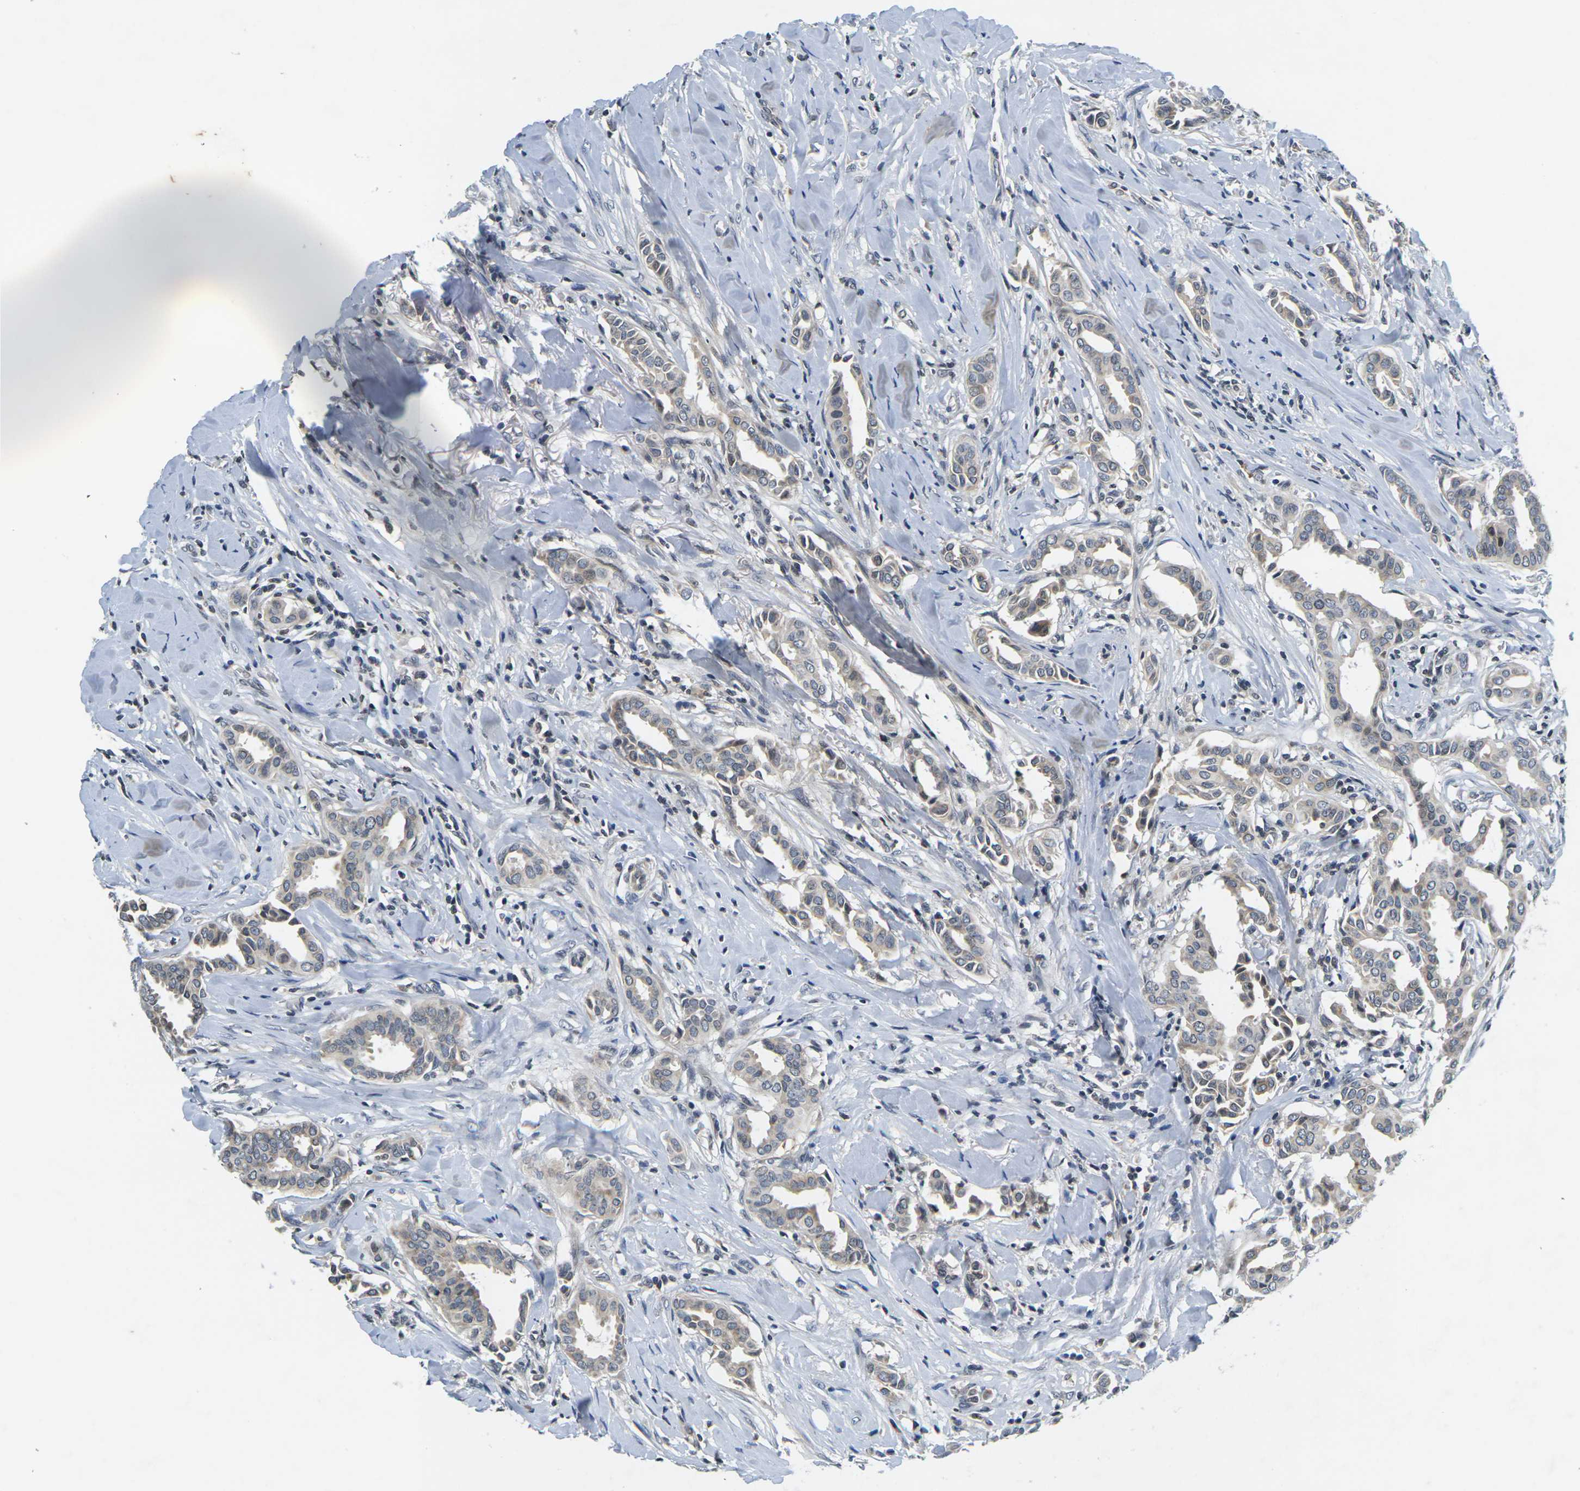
{"staining": {"intensity": "negative", "quantity": "none", "location": "none"}, "tissue": "head and neck cancer", "cell_type": "Tumor cells", "image_type": "cancer", "snomed": [{"axis": "morphology", "description": "Adenocarcinoma, NOS"}, {"axis": "topography", "description": "Salivary gland"}, {"axis": "topography", "description": "Head-Neck"}], "caption": "Immunohistochemistry histopathology image of neoplastic tissue: human head and neck cancer (adenocarcinoma) stained with DAB displays no significant protein staining in tumor cells. (Stains: DAB (3,3'-diaminobenzidine) IHC with hematoxylin counter stain, Microscopy: brightfield microscopy at high magnification).", "gene": "C1QC", "patient": {"sex": "female", "age": 59}}